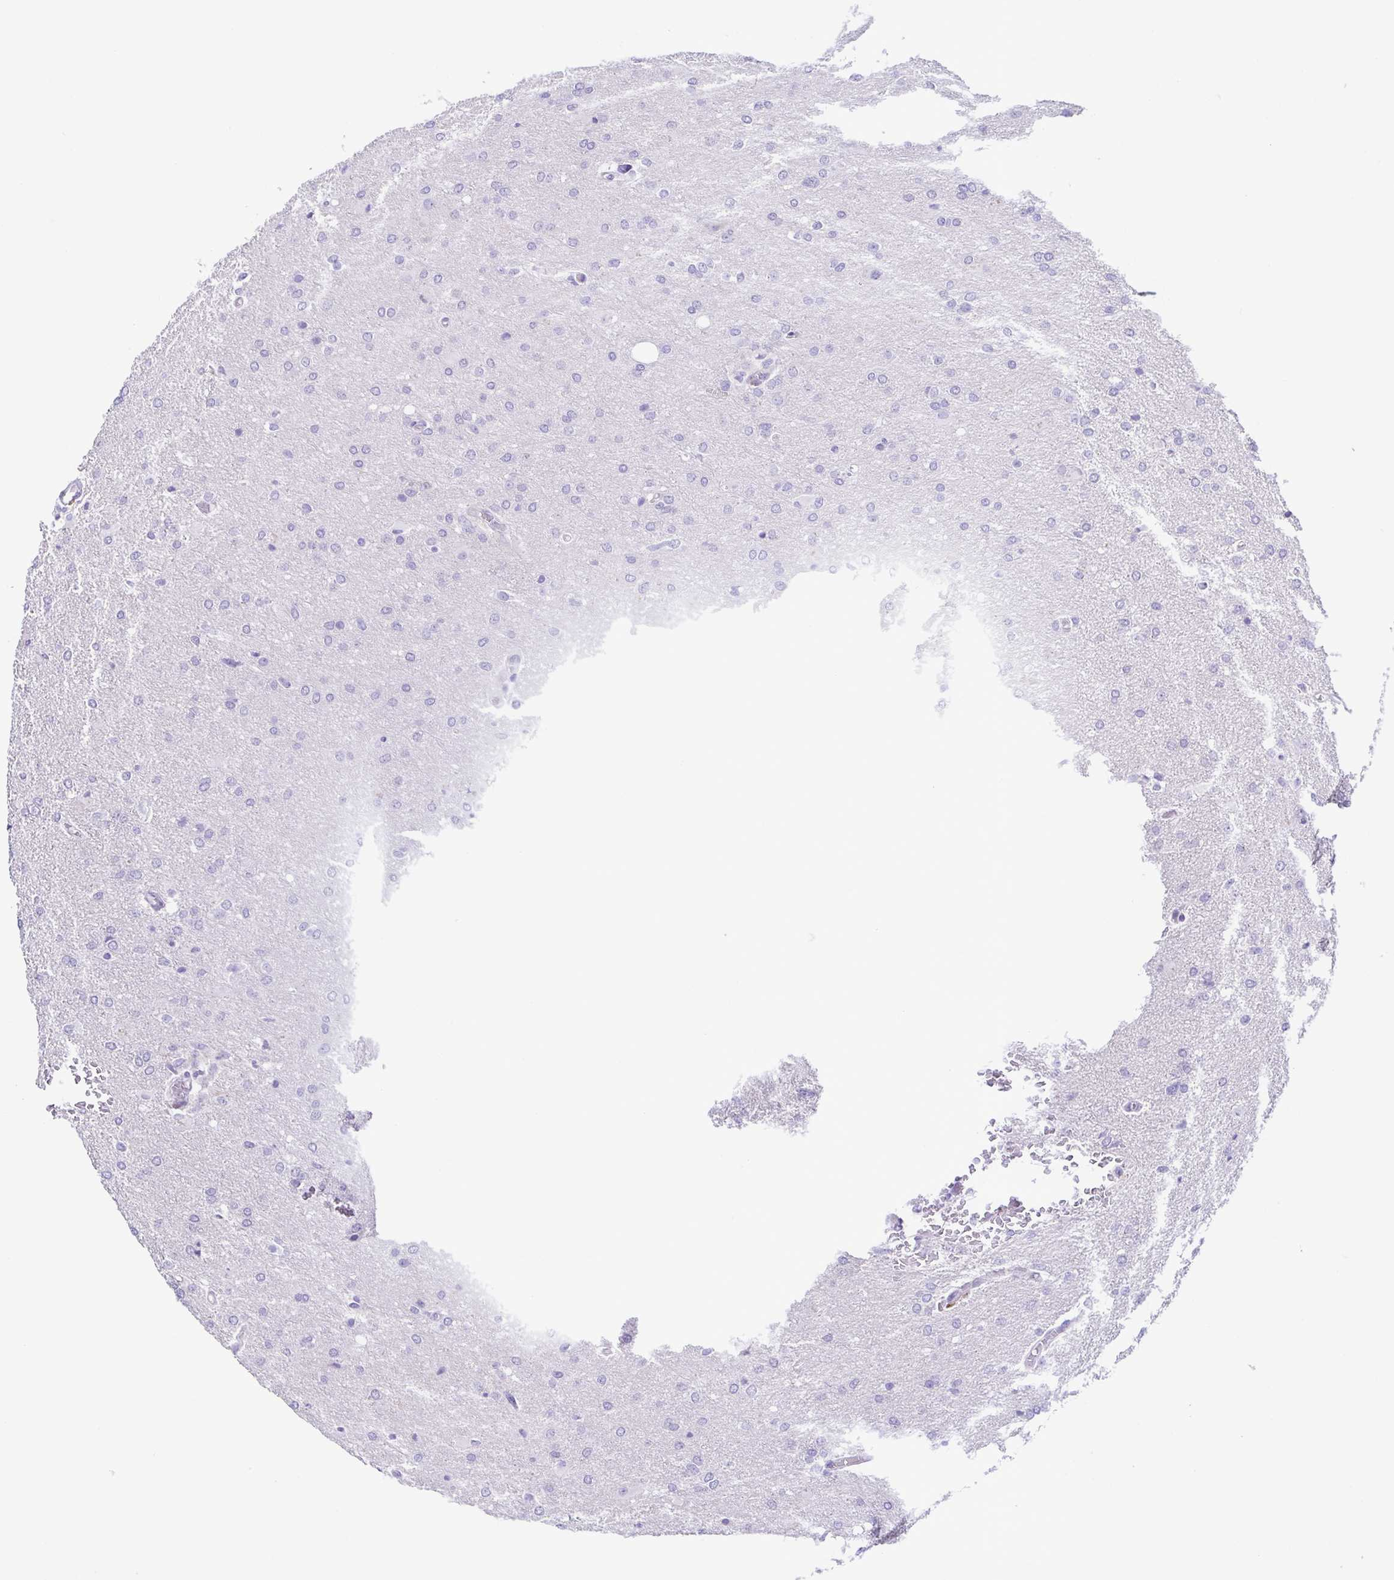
{"staining": {"intensity": "negative", "quantity": "none", "location": "none"}, "tissue": "glioma", "cell_type": "Tumor cells", "image_type": "cancer", "snomed": [{"axis": "morphology", "description": "Glioma, malignant, High grade"}, {"axis": "topography", "description": "Brain"}], "caption": "This photomicrograph is of malignant glioma (high-grade) stained with IHC to label a protein in brown with the nuclei are counter-stained blue. There is no staining in tumor cells.", "gene": "GPR182", "patient": {"sex": "male", "age": 68}}